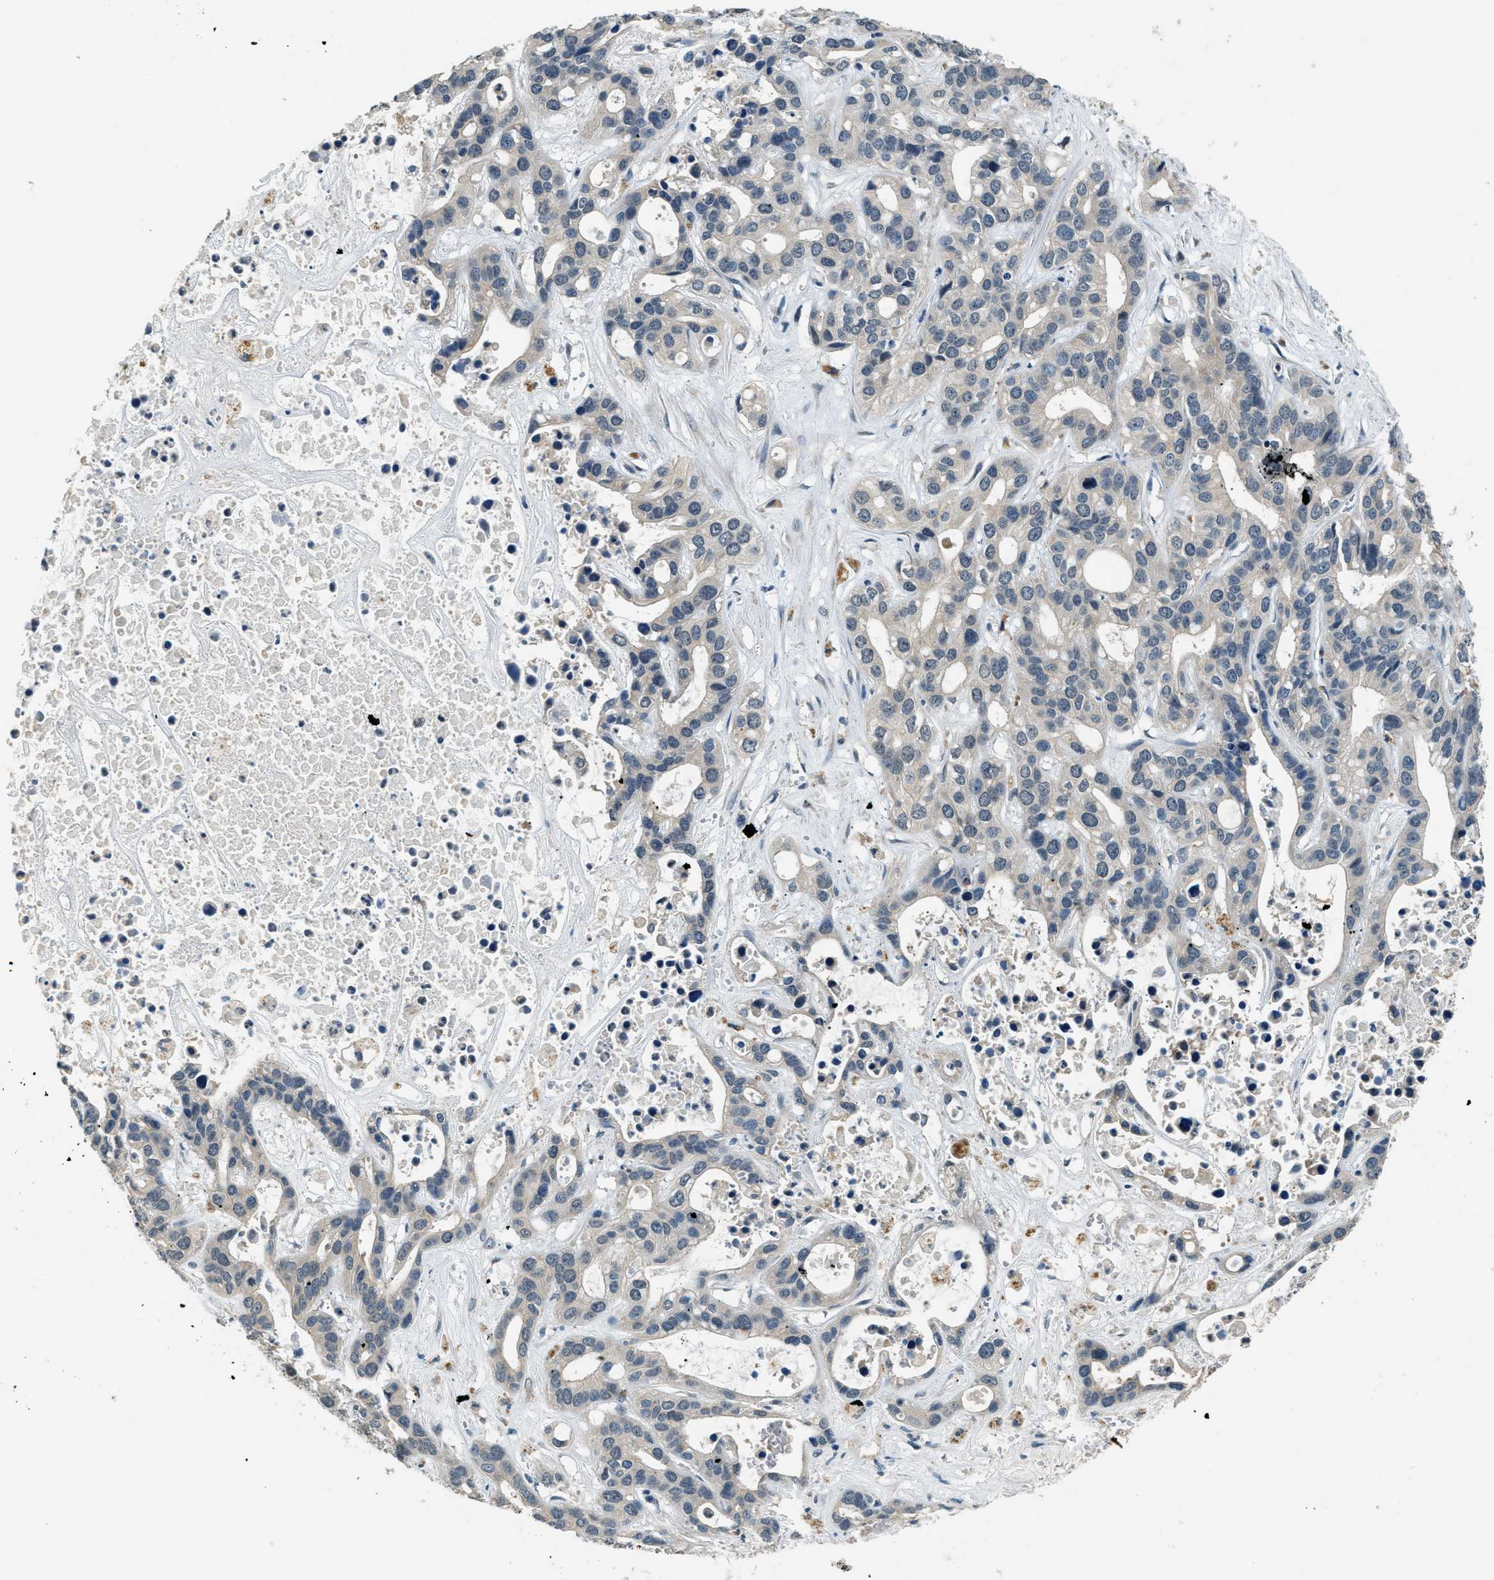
{"staining": {"intensity": "negative", "quantity": "none", "location": "none"}, "tissue": "liver cancer", "cell_type": "Tumor cells", "image_type": "cancer", "snomed": [{"axis": "morphology", "description": "Cholangiocarcinoma"}, {"axis": "topography", "description": "Liver"}], "caption": "The micrograph demonstrates no staining of tumor cells in liver cancer (cholangiocarcinoma).", "gene": "NME8", "patient": {"sex": "female", "age": 65}}